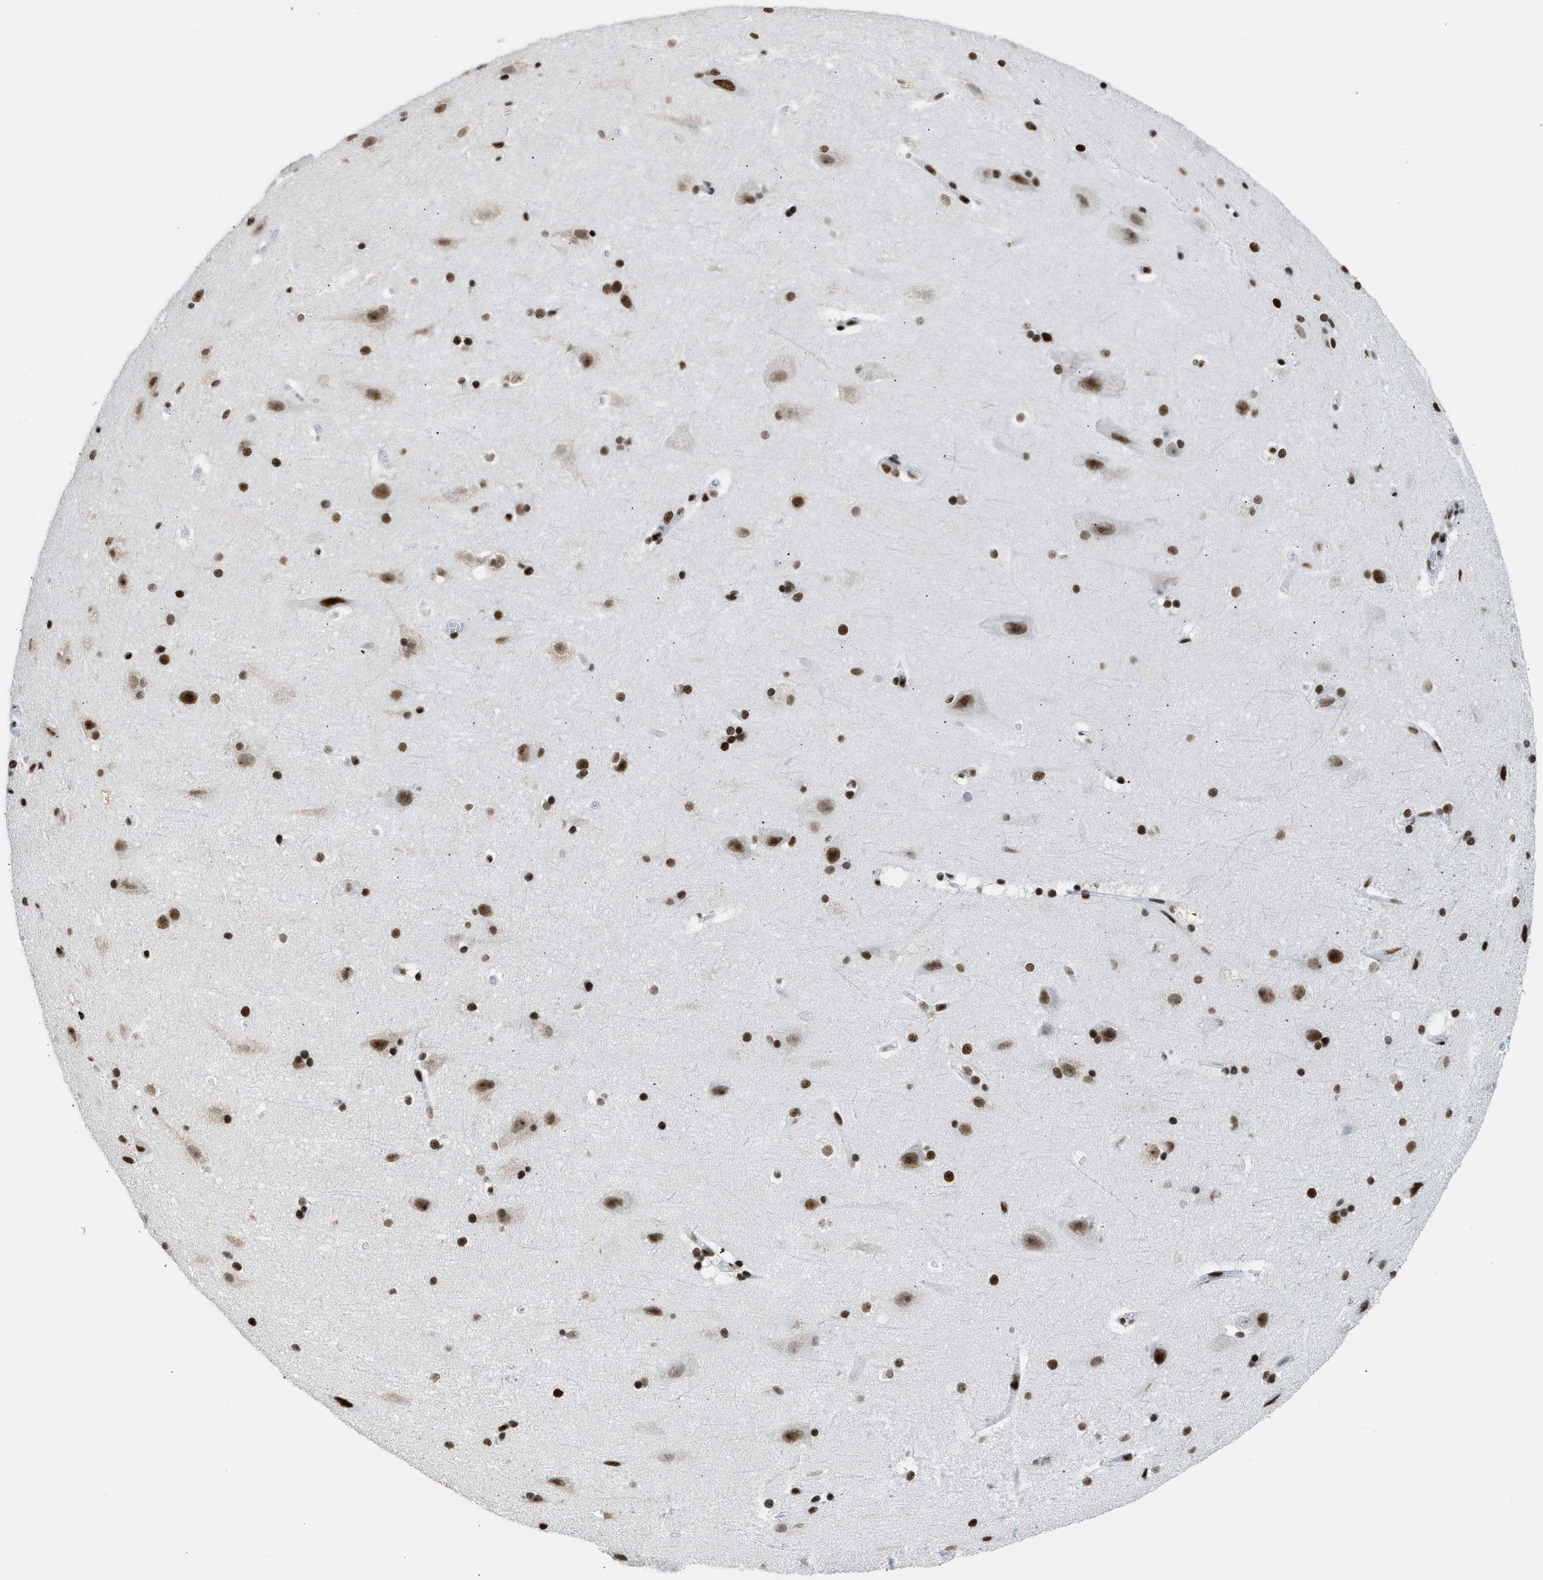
{"staining": {"intensity": "strong", "quantity": ">75%", "location": "nuclear"}, "tissue": "cerebral cortex", "cell_type": "Endothelial cells", "image_type": "normal", "snomed": [{"axis": "morphology", "description": "Normal tissue, NOS"}, {"axis": "topography", "description": "Cerebral cortex"}, {"axis": "topography", "description": "Hippocampus"}], "caption": "DAB (3,3'-diaminobenzidine) immunohistochemical staining of benign cerebral cortex displays strong nuclear protein positivity in approximately >75% of endothelial cells.", "gene": "PIF1", "patient": {"sex": "female", "age": 19}}